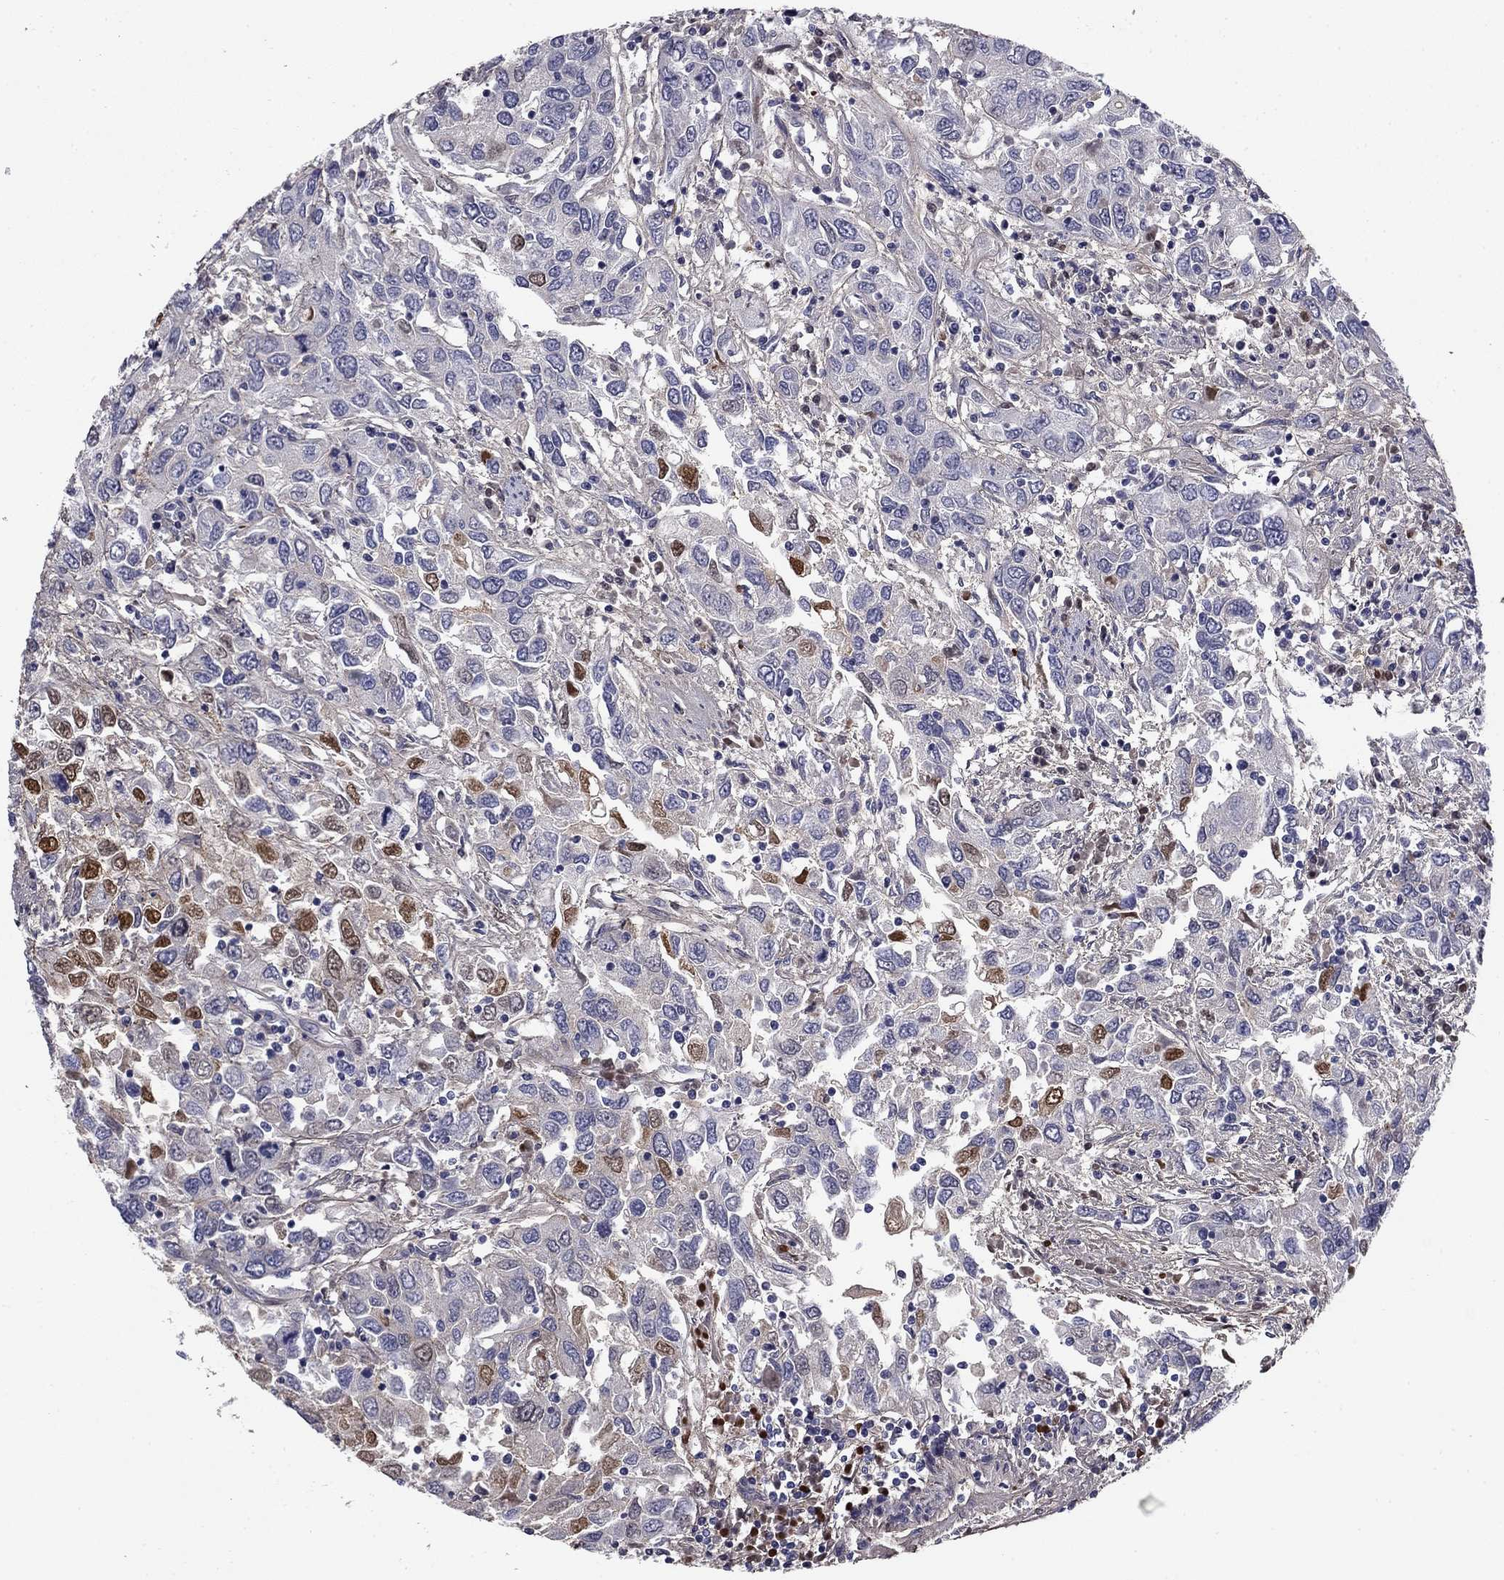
{"staining": {"intensity": "negative", "quantity": "none", "location": "none"}, "tissue": "urothelial cancer", "cell_type": "Tumor cells", "image_type": "cancer", "snomed": [{"axis": "morphology", "description": "Urothelial carcinoma, High grade"}, {"axis": "topography", "description": "Urinary bladder"}], "caption": "There is no significant positivity in tumor cells of urothelial cancer. (DAB (3,3'-diaminobenzidine) immunohistochemistry (IHC) with hematoxylin counter stain).", "gene": "COL2A1", "patient": {"sex": "male", "age": 76}}